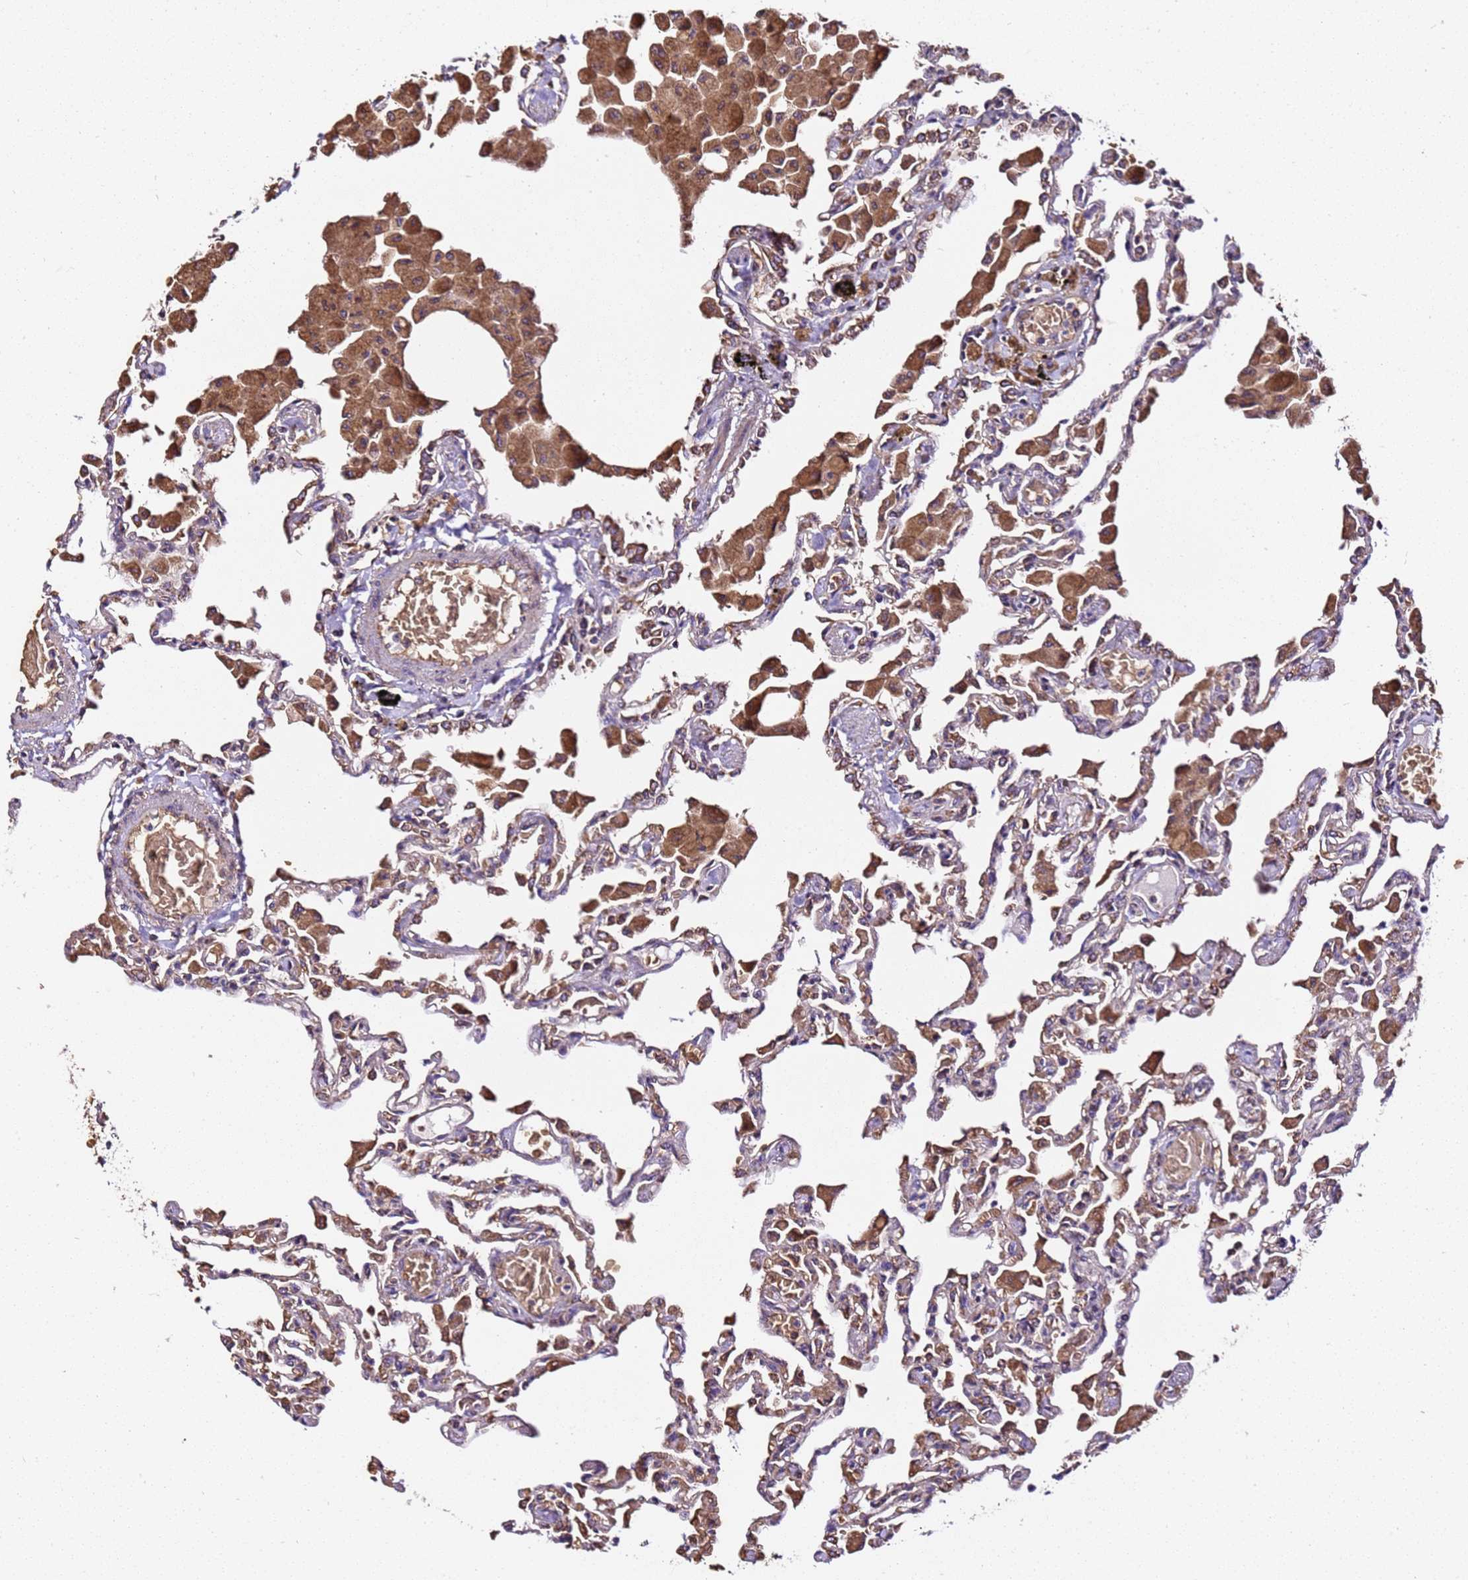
{"staining": {"intensity": "moderate", "quantity": "<25%", "location": "cytoplasmic/membranous"}, "tissue": "lung", "cell_type": "Alveolar cells", "image_type": "normal", "snomed": [{"axis": "morphology", "description": "Normal tissue, NOS"}, {"axis": "topography", "description": "Bronchus"}, {"axis": "topography", "description": "Lung"}], "caption": "Moderate cytoplasmic/membranous expression is appreciated in about <25% of alveolar cells in normal lung. The staining is performed using DAB (3,3'-diaminobenzidine) brown chromogen to label protein expression. The nuclei are counter-stained blue using hematoxylin.", "gene": "LRRIQ1", "patient": {"sex": "female", "age": 49}}